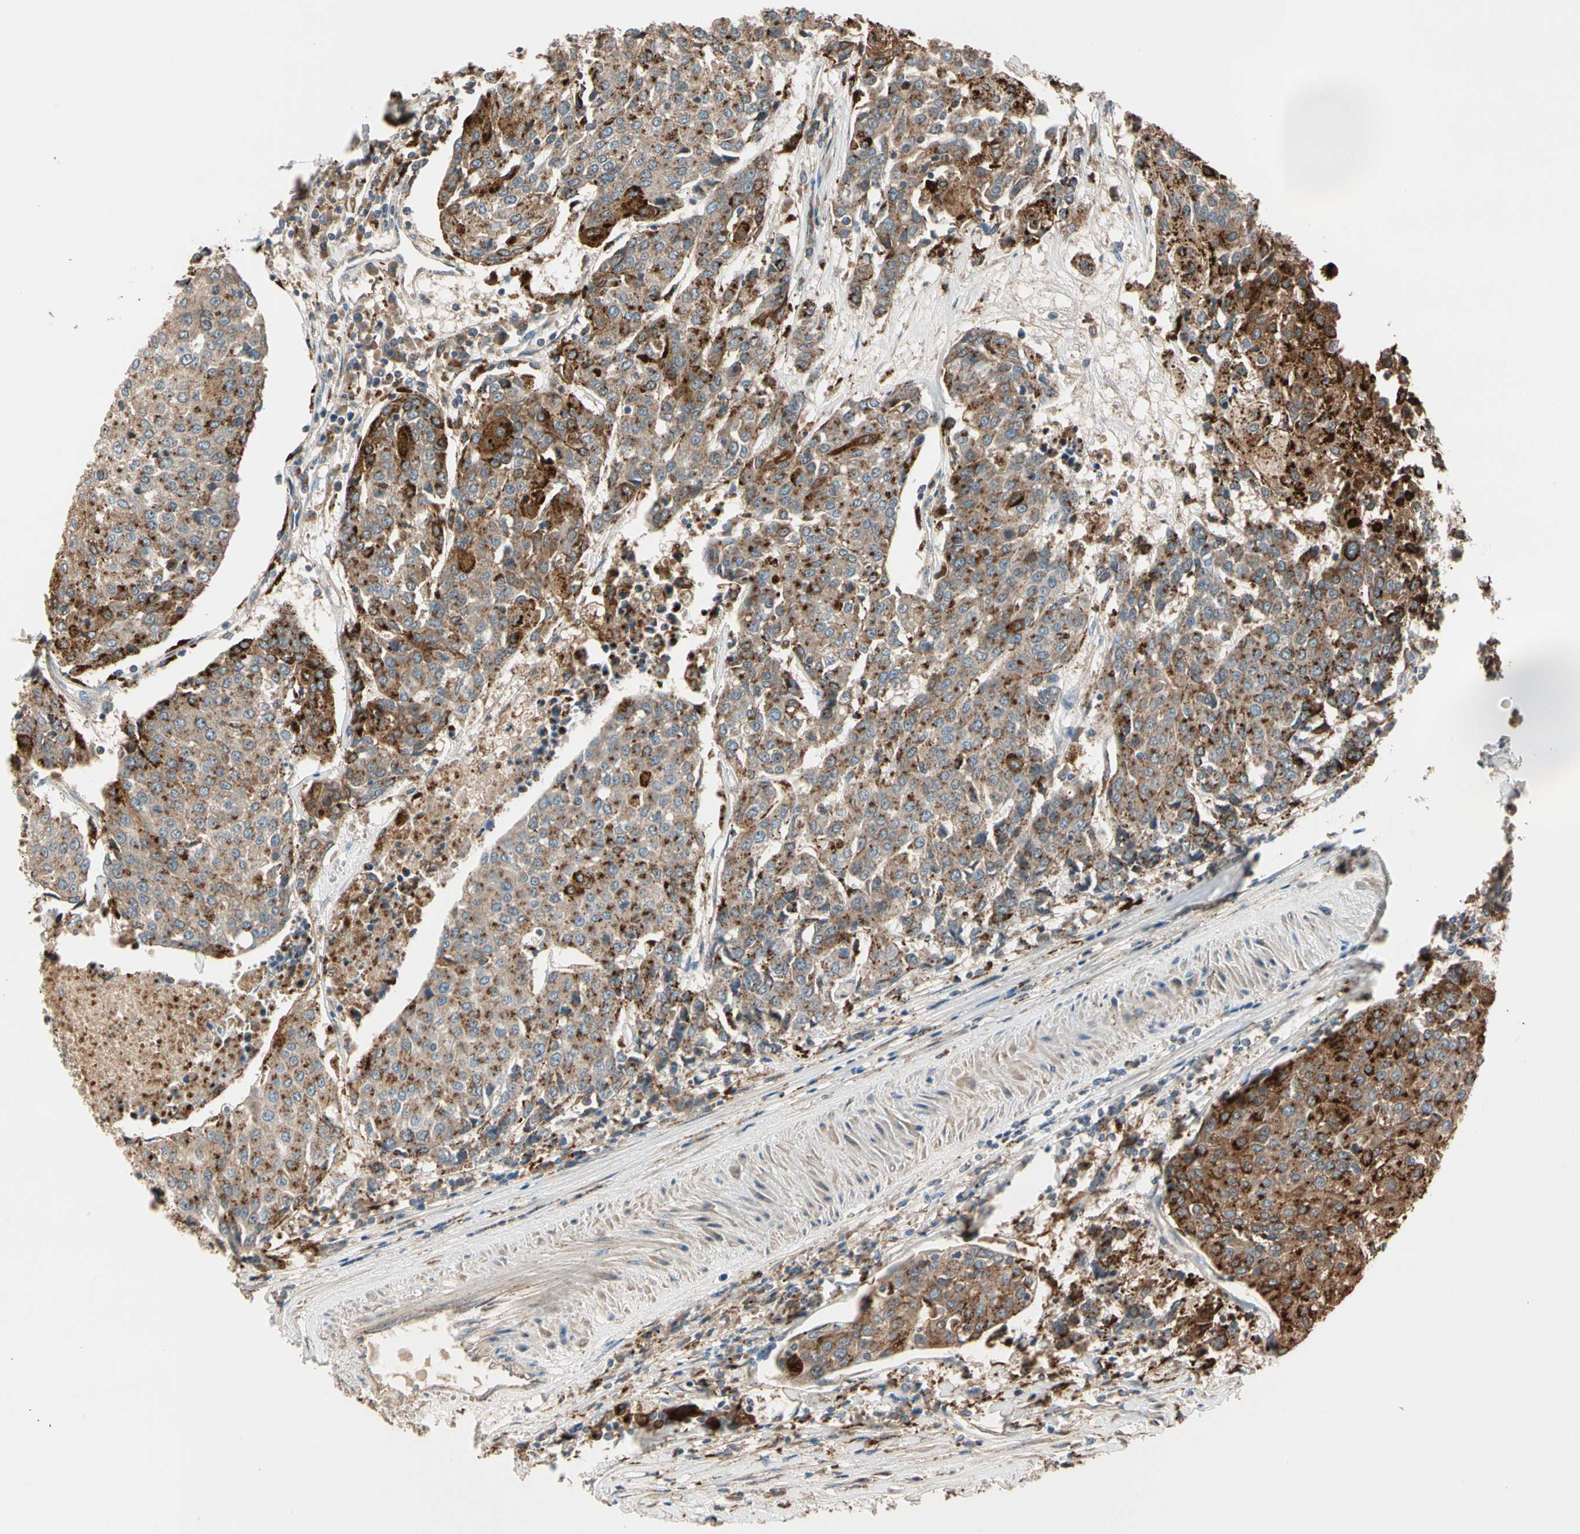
{"staining": {"intensity": "moderate", "quantity": "25%-75%", "location": "cytoplasmic/membranous"}, "tissue": "urothelial cancer", "cell_type": "Tumor cells", "image_type": "cancer", "snomed": [{"axis": "morphology", "description": "Urothelial carcinoma, High grade"}, {"axis": "topography", "description": "Urinary bladder"}], "caption": "Immunohistochemistry micrograph of neoplastic tissue: urothelial cancer stained using immunohistochemistry reveals medium levels of moderate protein expression localized specifically in the cytoplasmic/membranous of tumor cells, appearing as a cytoplasmic/membranous brown color.", "gene": "GM2A", "patient": {"sex": "female", "age": 85}}